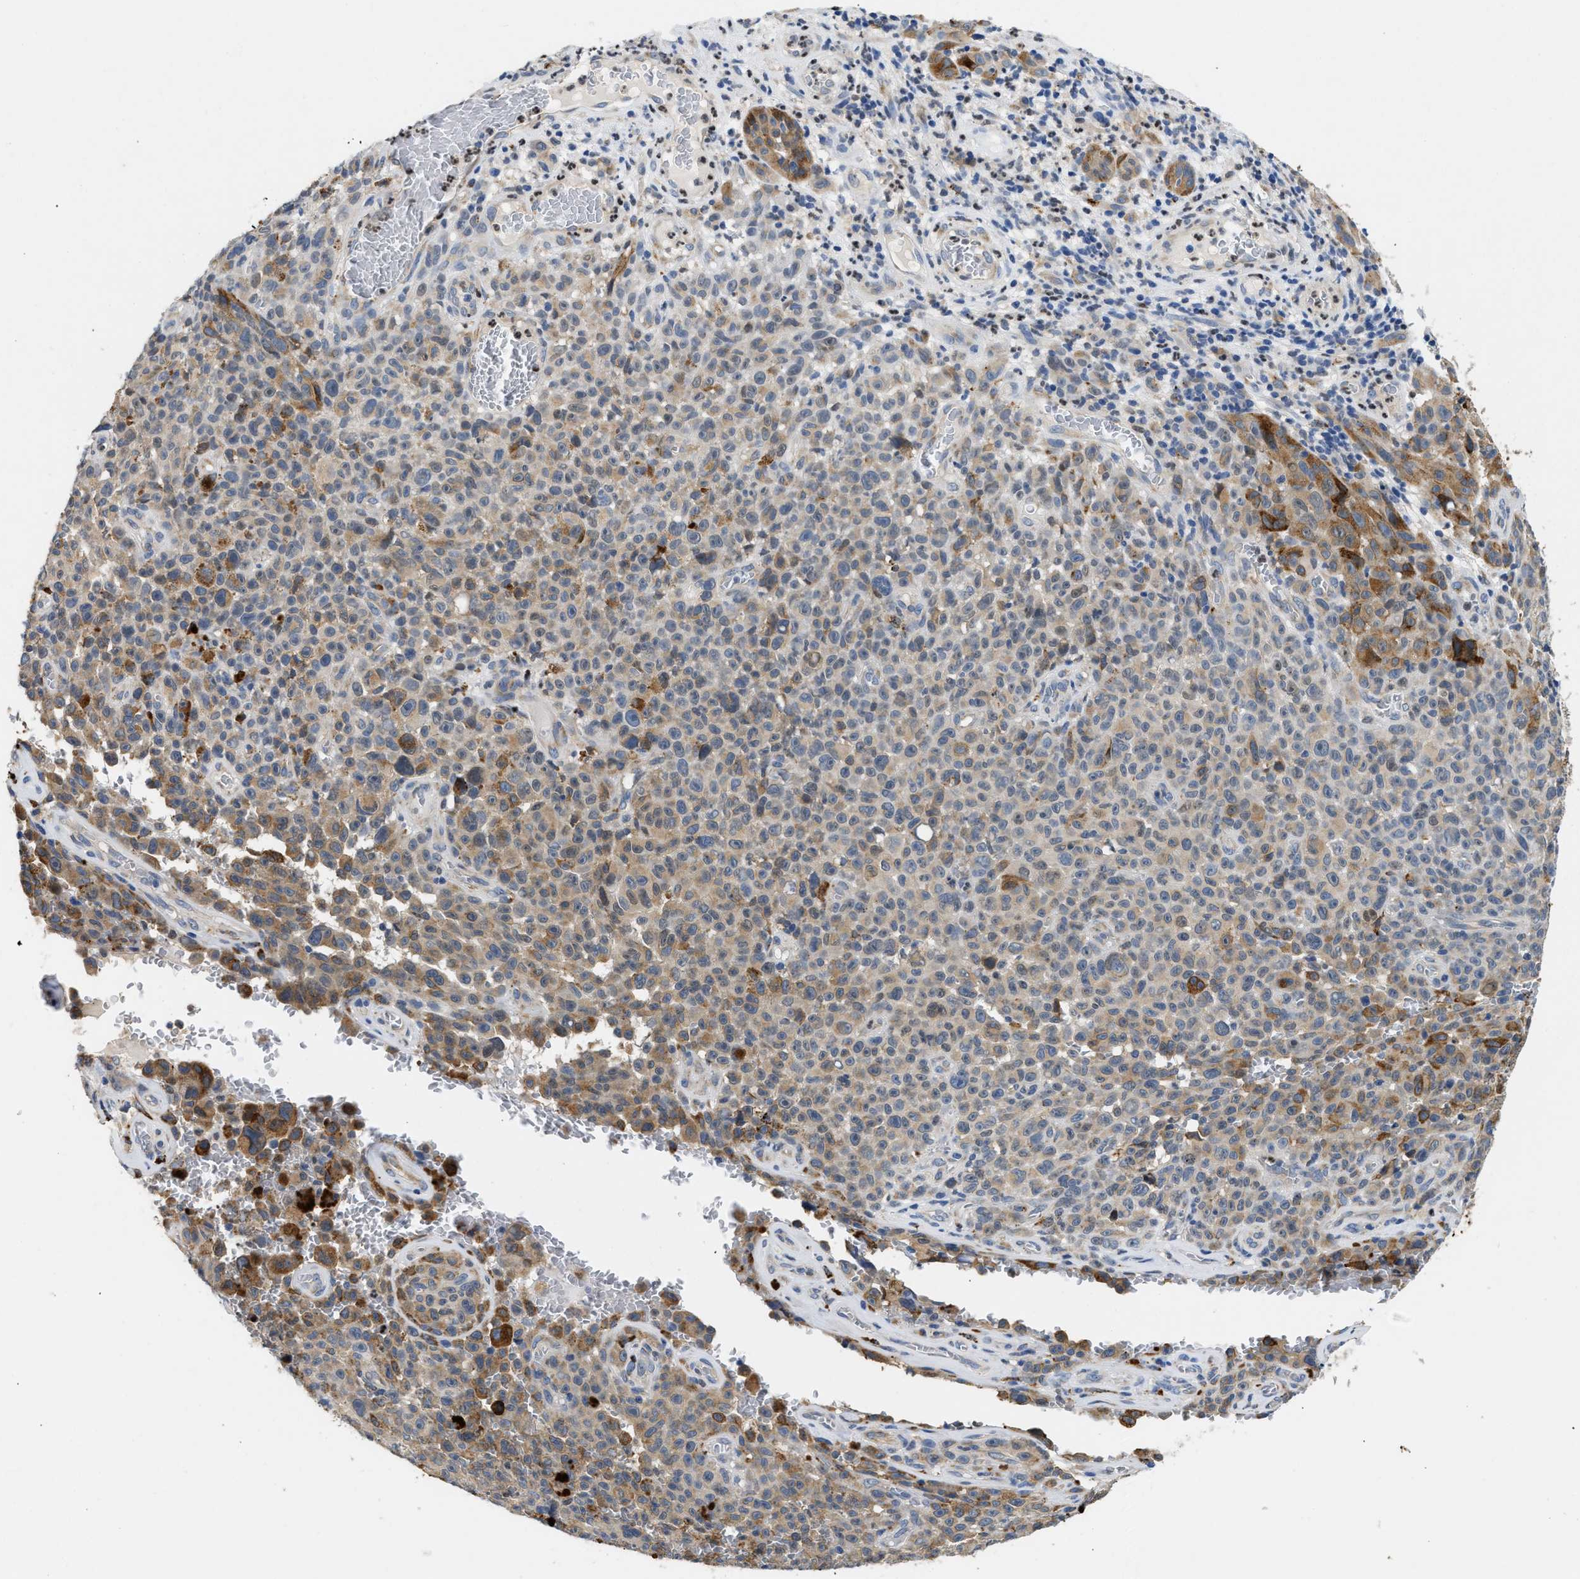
{"staining": {"intensity": "moderate", "quantity": "25%-75%", "location": "cytoplasmic/membranous"}, "tissue": "melanoma", "cell_type": "Tumor cells", "image_type": "cancer", "snomed": [{"axis": "morphology", "description": "Malignant melanoma, NOS"}, {"axis": "topography", "description": "Skin"}], "caption": "This is an image of immunohistochemistry staining of malignant melanoma, which shows moderate staining in the cytoplasmic/membranous of tumor cells.", "gene": "PPM1L", "patient": {"sex": "female", "age": 82}}